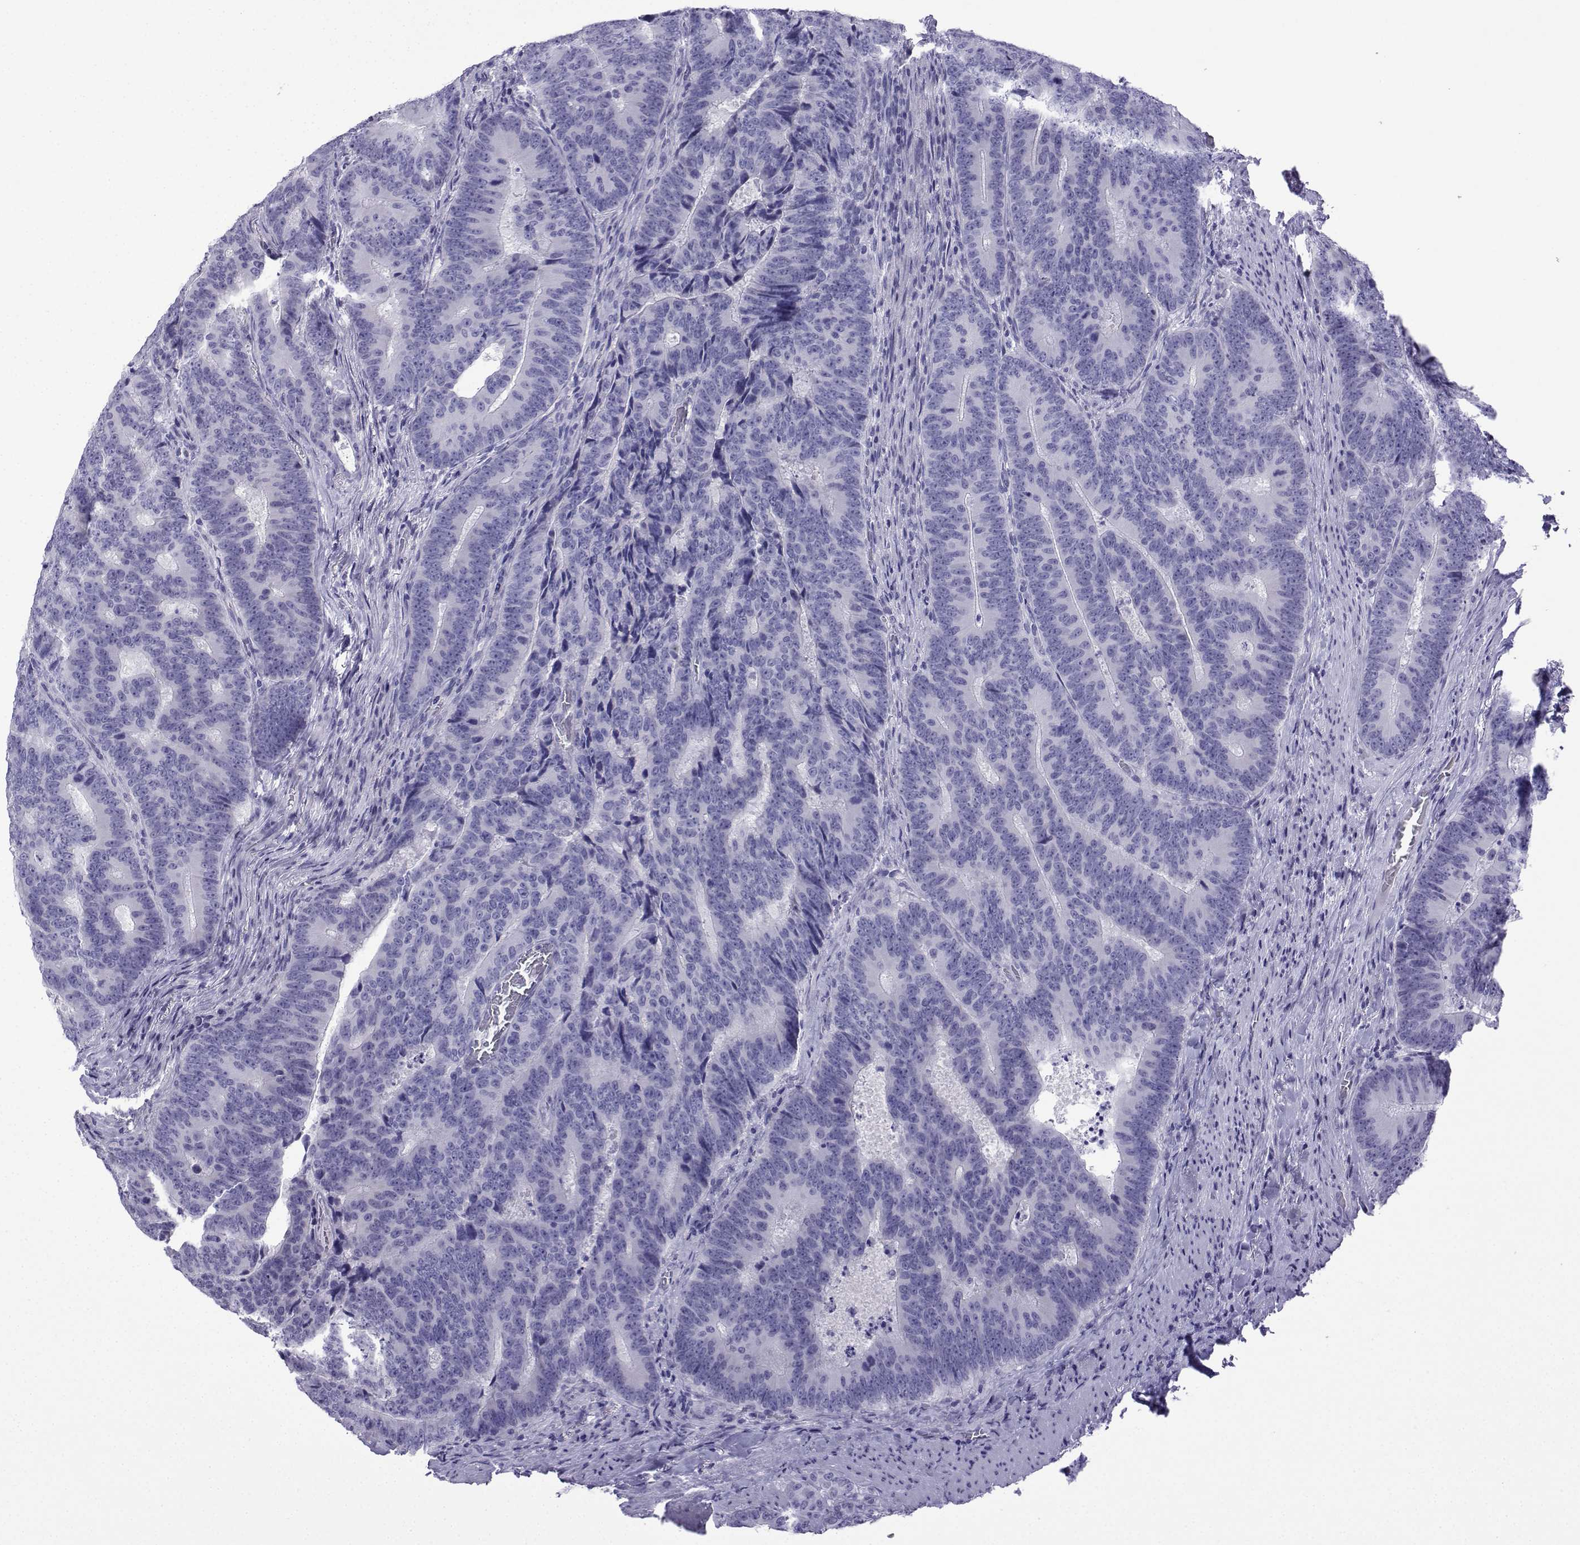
{"staining": {"intensity": "negative", "quantity": "none", "location": "none"}, "tissue": "colorectal cancer", "cell_type": "Tumor cells", "image_type": "cancer", "snomed": [{"axis": "morphology", "description": "Adenocarcinoma, NOS"}, {"axis": "topography", "description": "Colon"}], "caption": "This is an IHC photomicrograph of colorectal cancer (adenocarcinoma). There is no staining in tumor cells.", "gene": "TRIM46", "patient": {"sex": "female", "age": 82}}